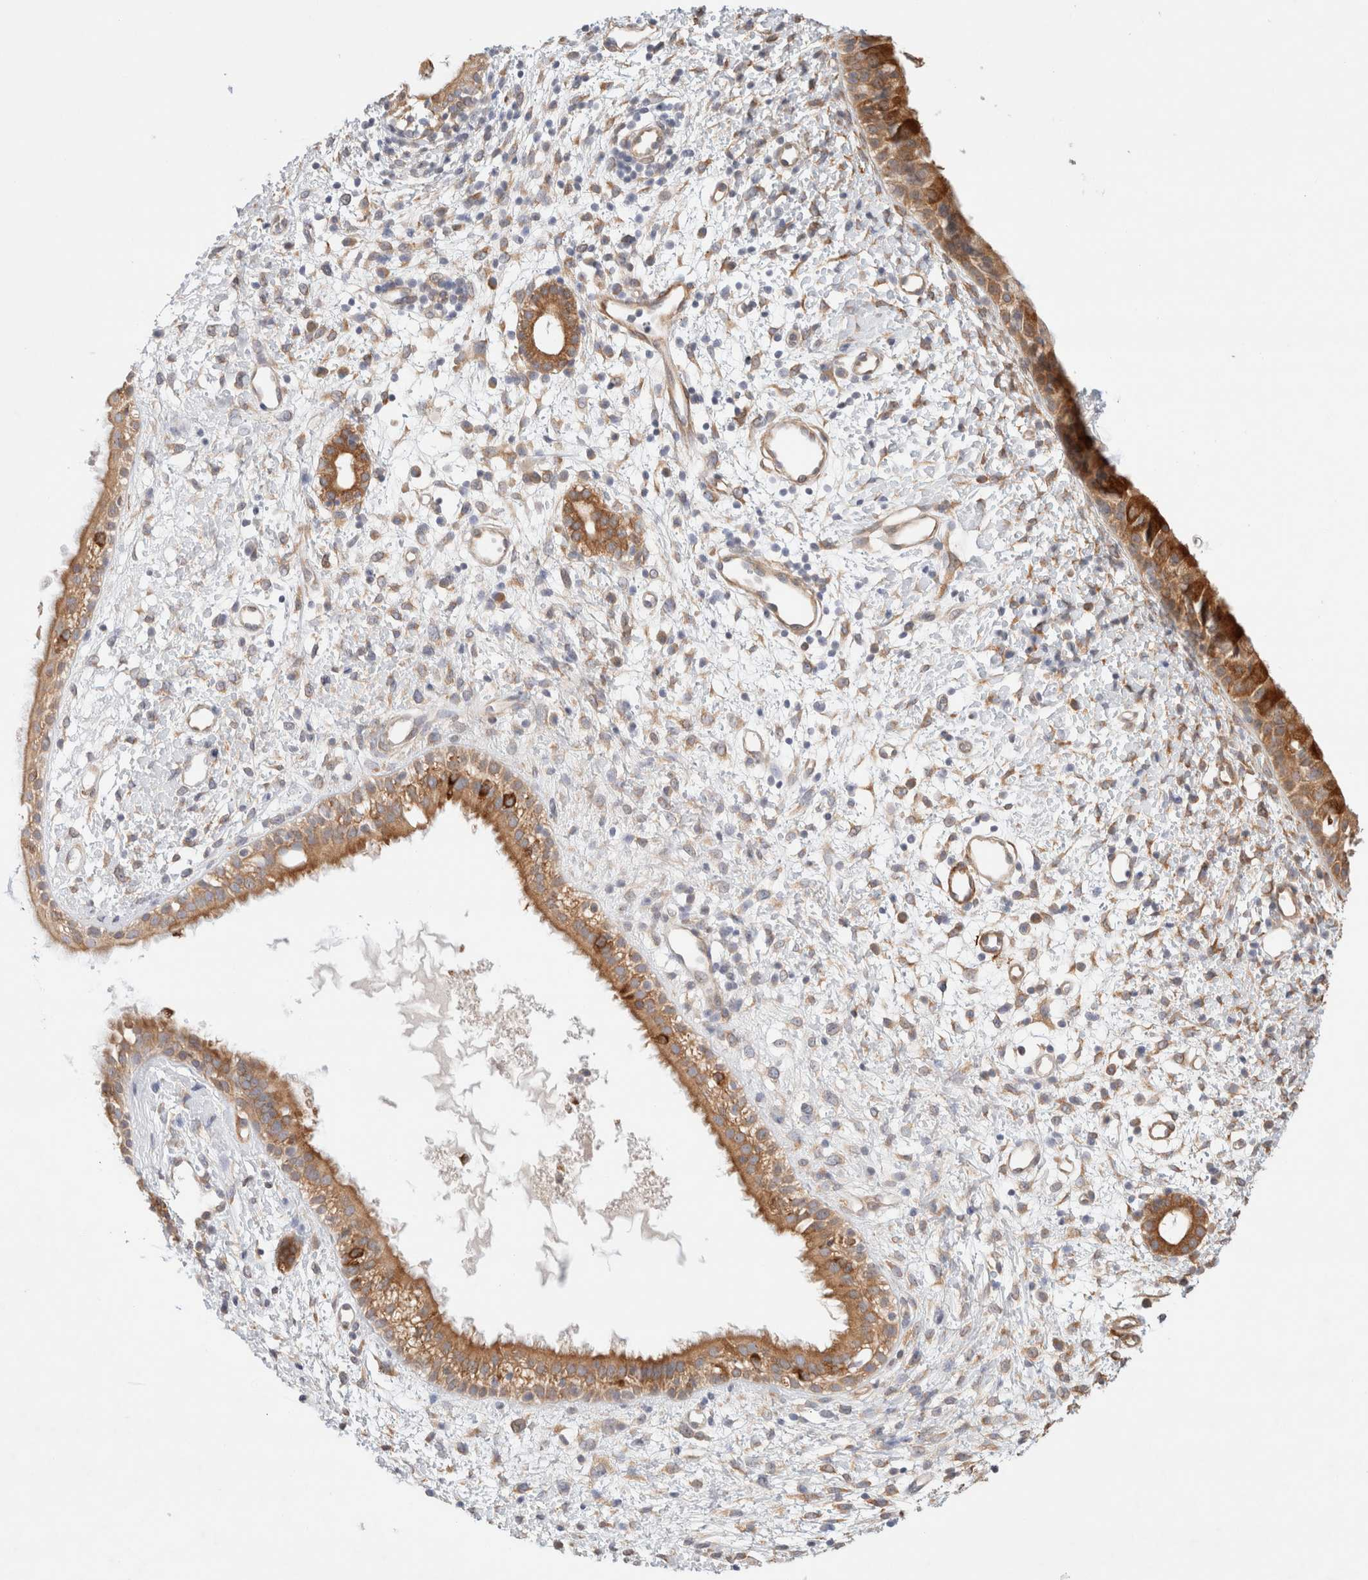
{"staining": {"intensity": "moderate", "quantity": ">75%", "location": "cytoplasmic/membranous"}, "tissue": "nasopharynx", "cell_type": "Respiratory epithelial cells", "image_type": "normal", "snomed": [{"axis": "morphology", "description": "Normal tissue, NOS"}, {"axis": "topography", "description": "Nasopharynx"}], "caption": "Protein analysis of normal nasopharynx shows moderate cytoplasmic/membranous positivity in about >75% of respiratory epithelial cells. Using DAB (brown) and hematoxylin (blue) stains, captured at high magnification using brightfield microscopy.", "gene": "RRP15", "patient": {"sex": "male", "age": 22}}